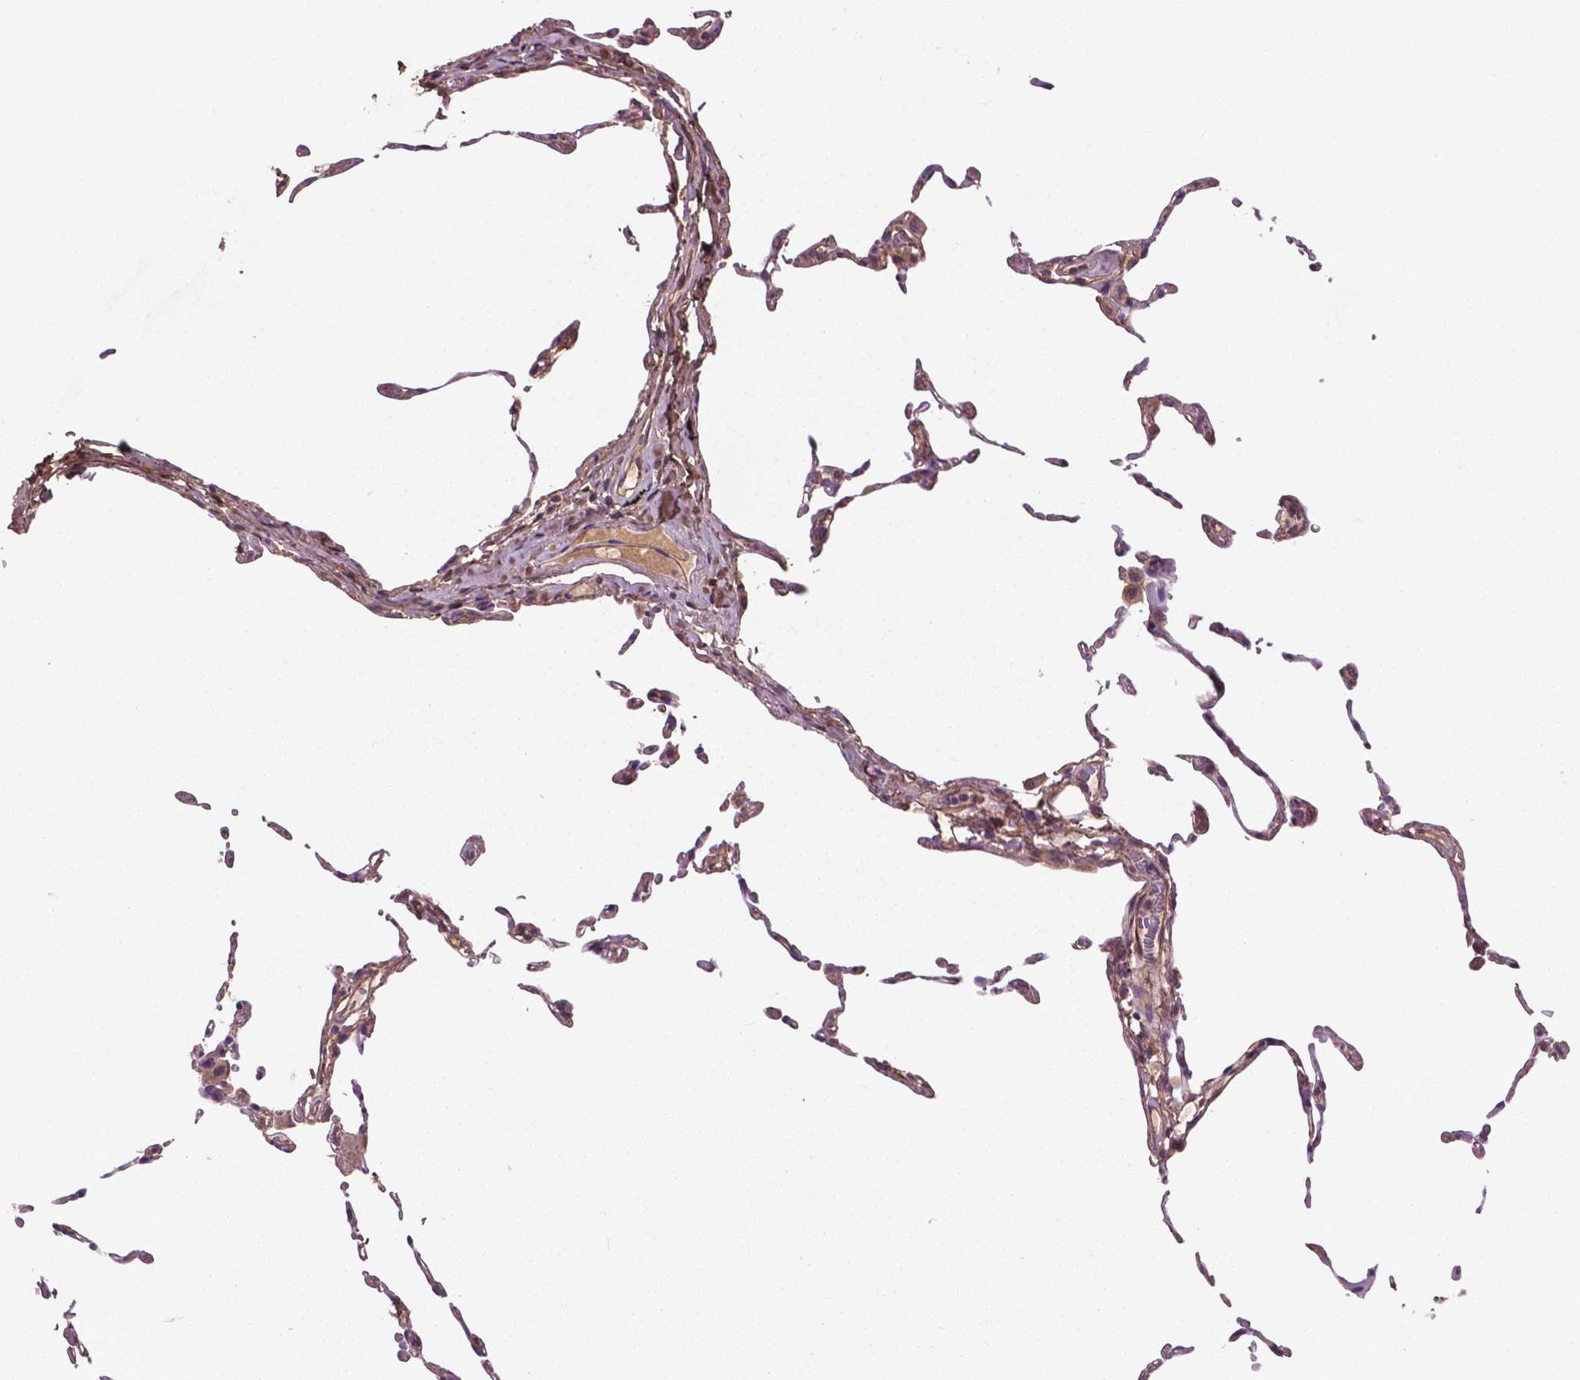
{"staining": {"intensity": "moderate", "quantity": "25%-75%", "location": "cytoplasmic/membranous"}, "tissue": "lung", "cell_type": "Alveolar cells", "image_type": "normal", "snomed": [{"axis": "morphology", "description": "Normal tissue, NOS"}, {"axis": "topography", "description": "Lung"}], "caption": "About 25%-75% of alveolar cells in normal human lung display moderate cytoplasmic/membranous protein positivity as visualized by brown immunohistochemical staining.", "gene": "GJA9", "patient": {"sex": "female", "age": 57}}